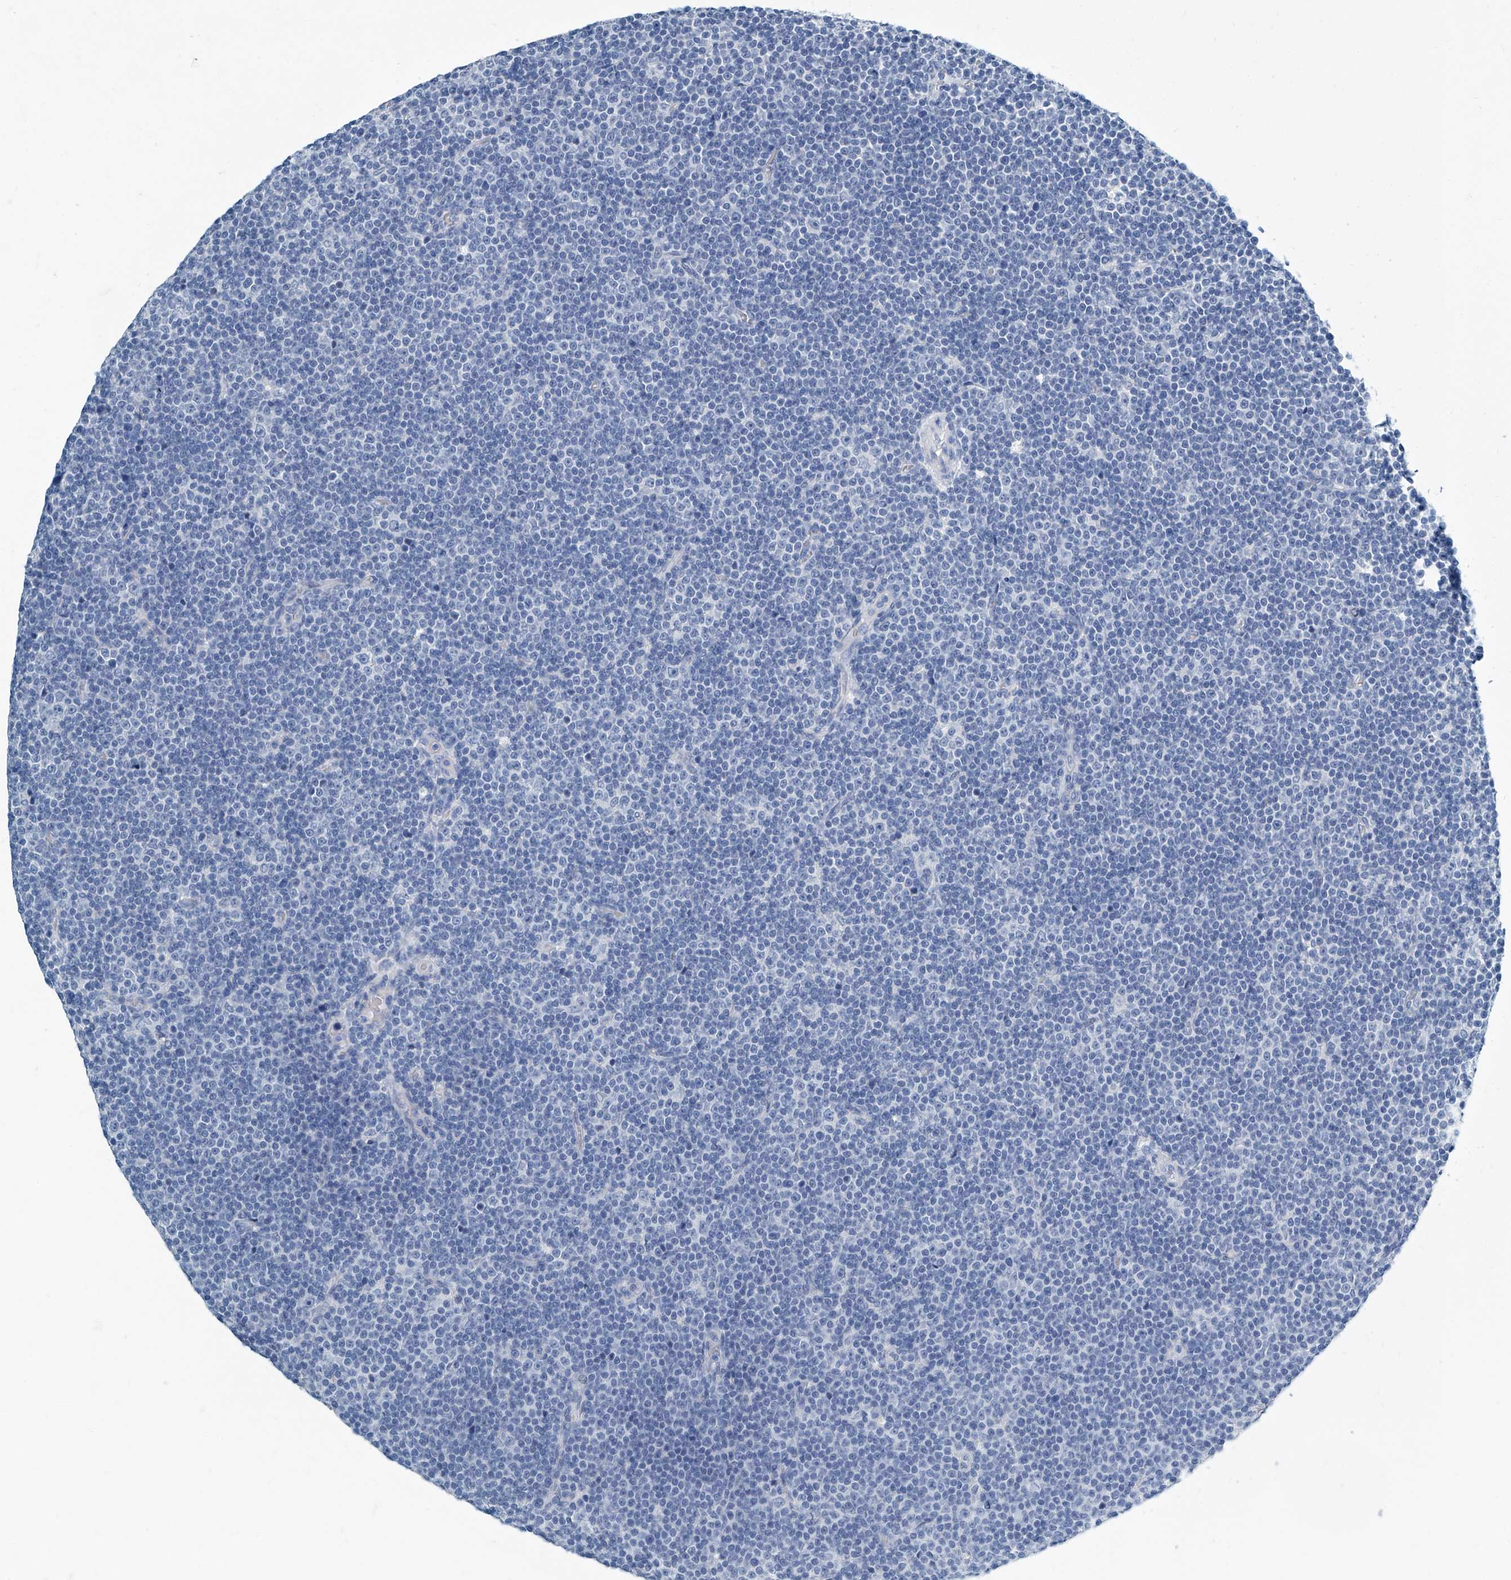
{"staining": {"intensity": "negative", "quantity": "none", "location": "none"}, "tissue": "lymphoma", "cell_type": "Tumor cells", "image_type": "cancer", "snomed": [{"axis": "morphology", "description": "Malignant lymphoma, non-Hodgkin's type, Low grade"}, {"axis": "topography", "description": "Lymph node"}], "caption": "Low-grade malignant lymphoma, non-Hodgkin's type was stained to show a protein in brown. There is no significant expression in tumor cells.", "gene": "CYP2A7", "patient": {"sex": "female", "age": 67}}